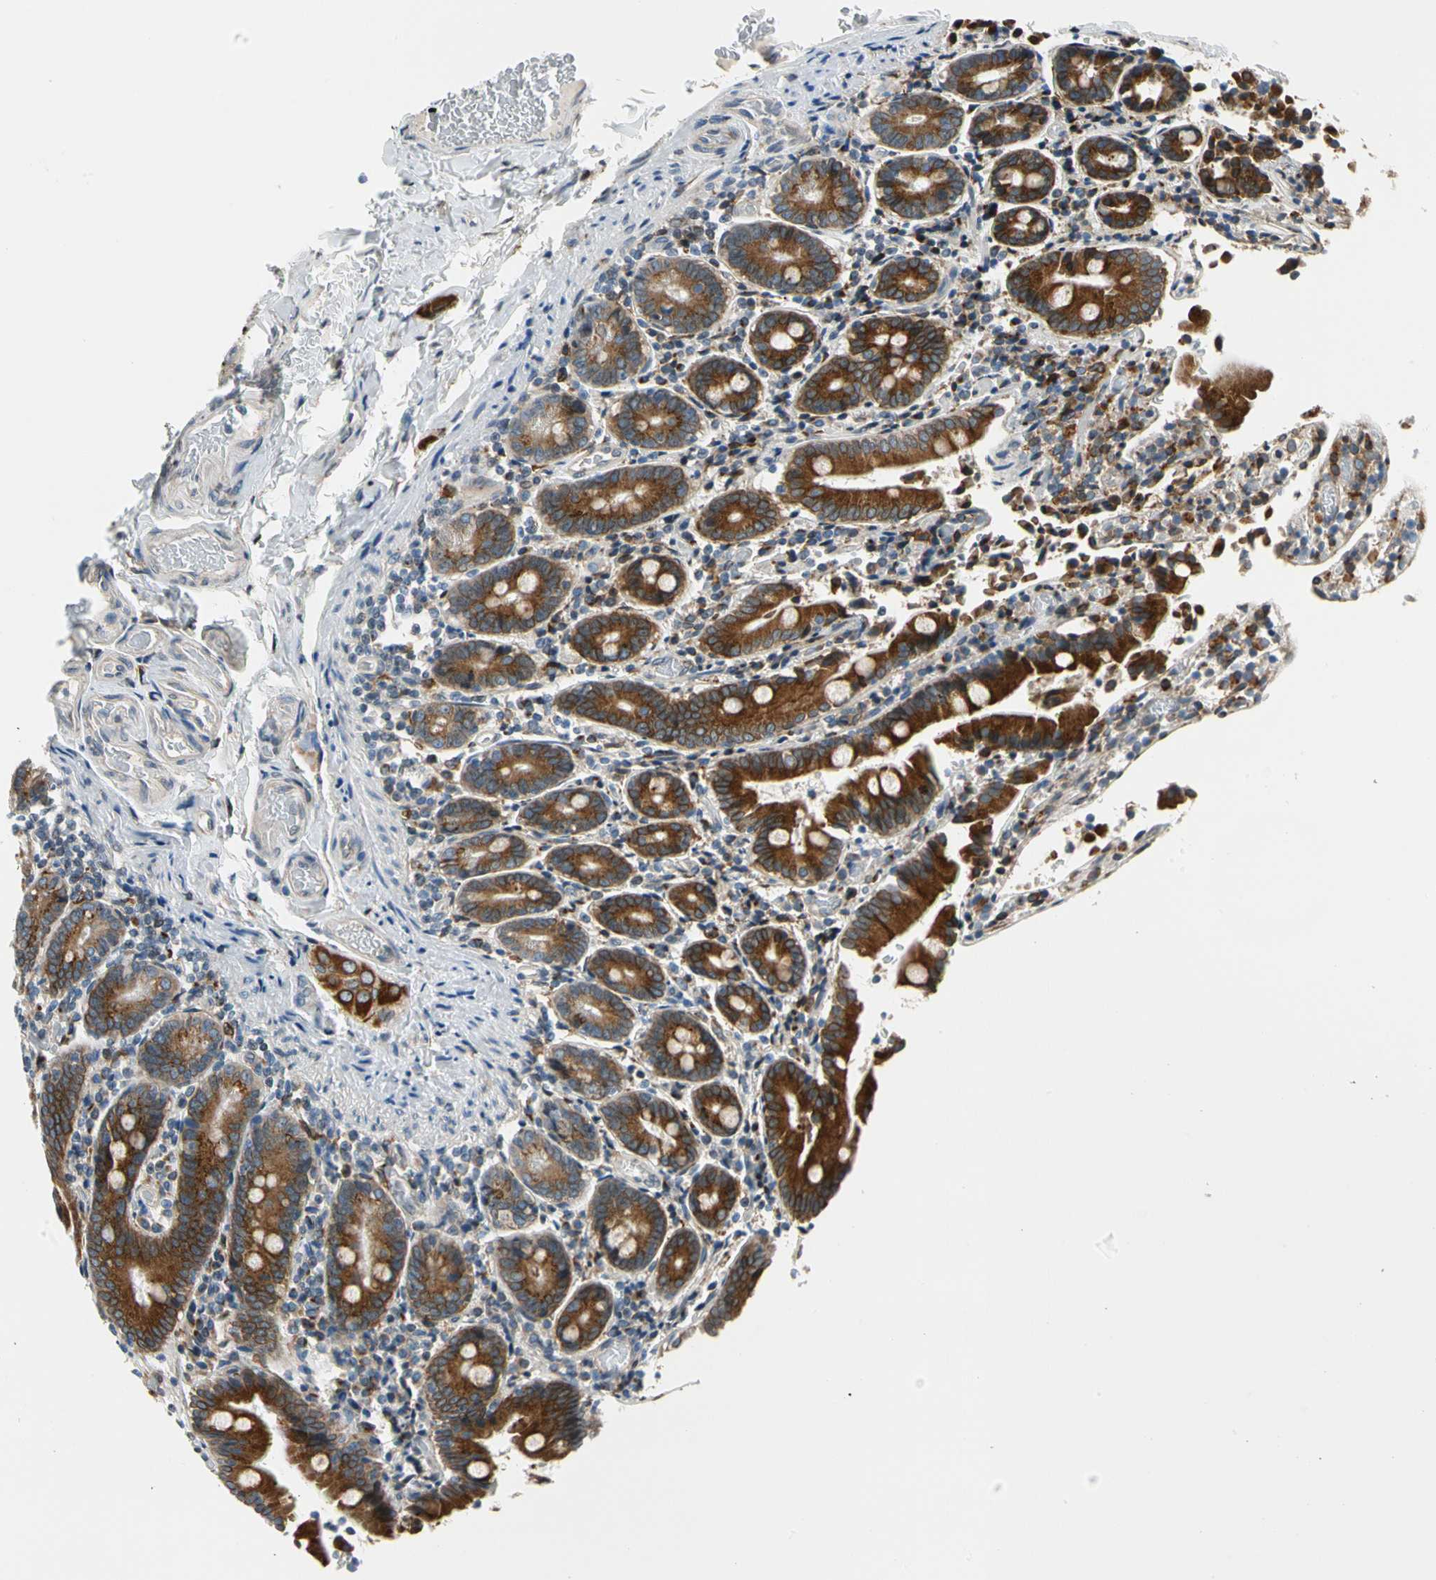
{"staining": {"intensity": "strong", "quantity": ">75%", "location": "cytoplasmic/membranous"}, "tissue": "duodenum", "cell_type": "Glandular cells", "image_type": "normal", "snomed": [{"axis": "morphology", "description": "Normal tissue, NOS"}, {"axis": "topography", "description": "Duodenum"}], "caption": "Duodenum stained for a protein (brown) reveals strong cytoplasmic/membranous positive staining in approximately >75% of glandular cells.", "gene": "NUCB1", "patient": {"sex": "female", "age": 53}}